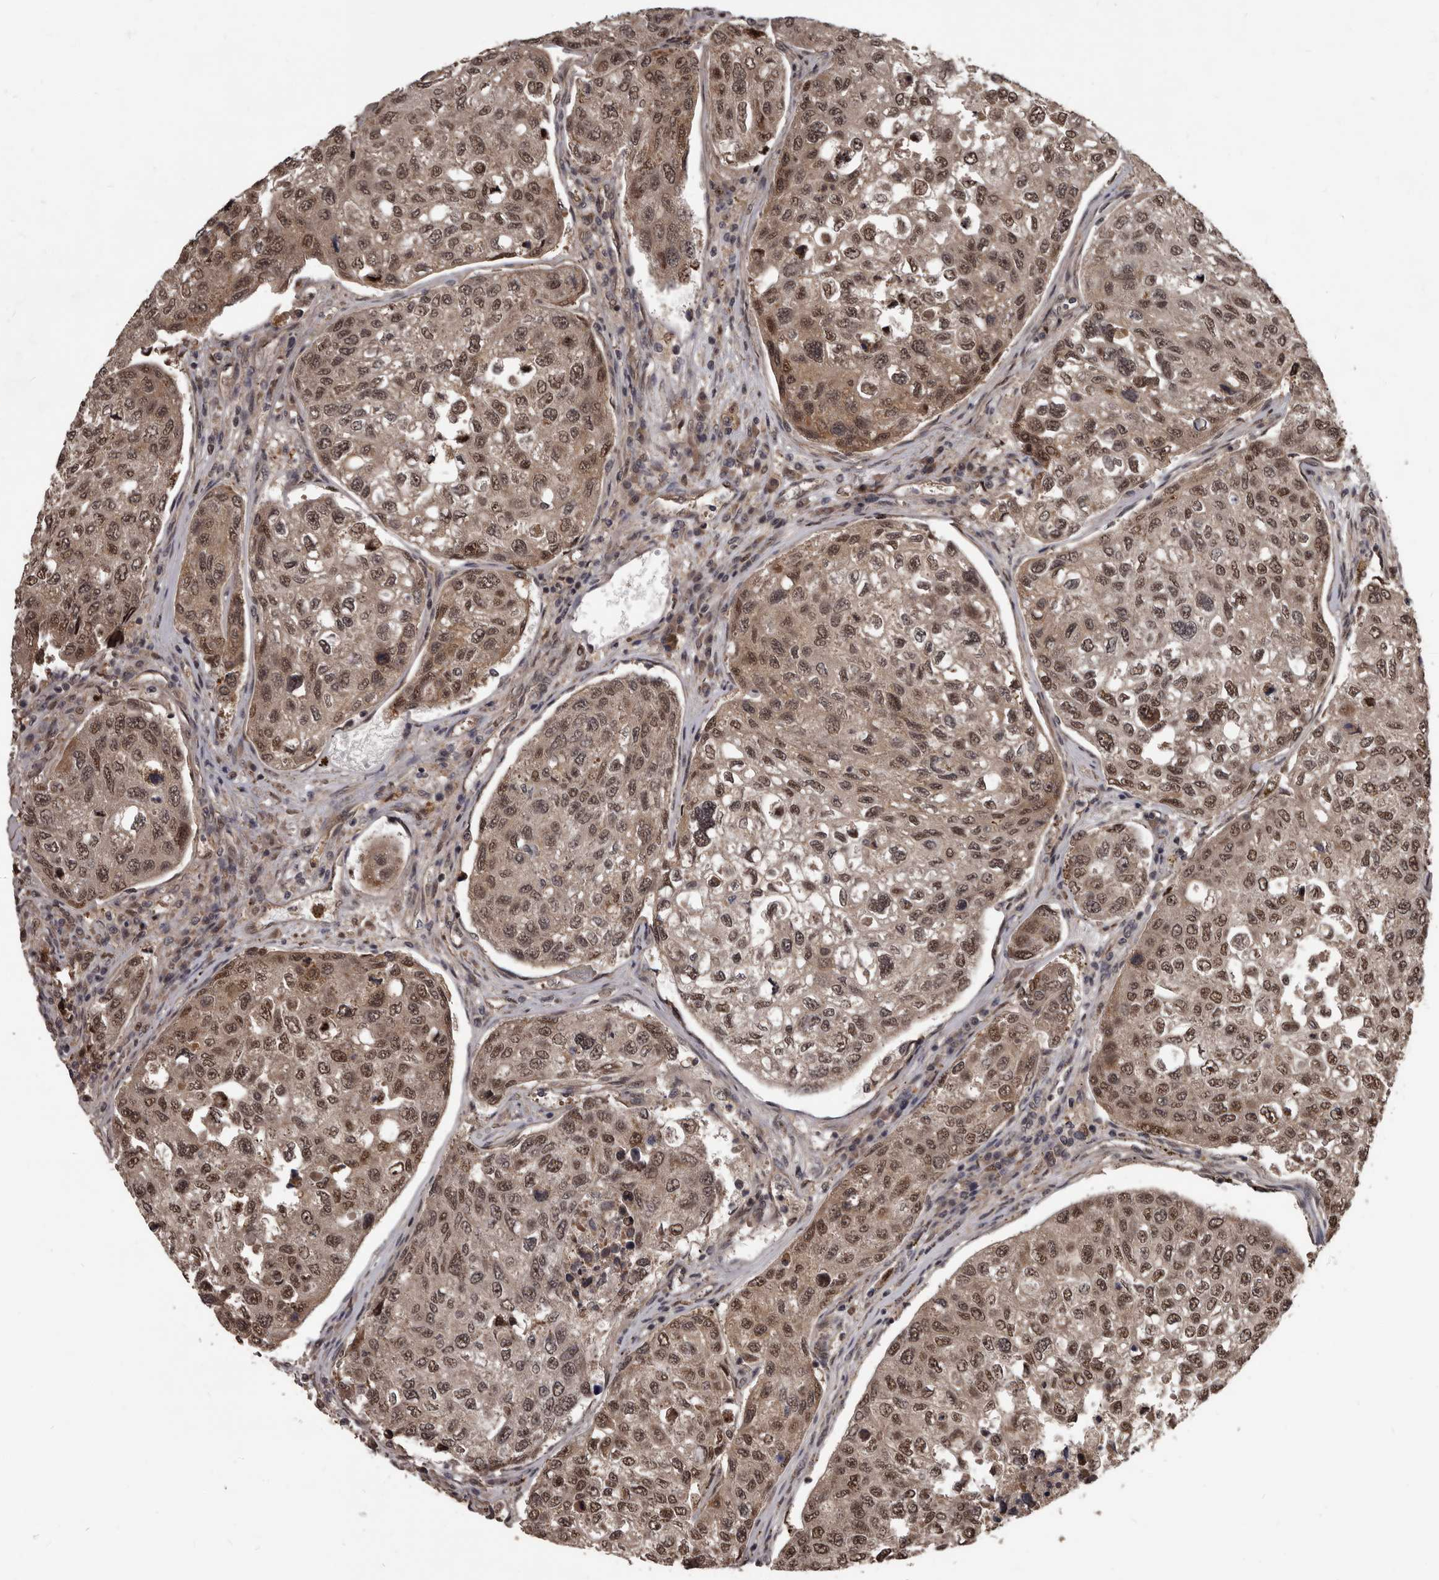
{"staining": {"intensity": "moderate", "quantity": ">75%", "location": "nuclear"}, "tissue": "urothelial cancer", "cell_type": "Tumor cells", "image_type": "cancer", "snomed": [{"axis": "morphology", "description": "Urothelial carcinoma, High grade"}, {"axis": "topography", "description": "Lymph node"}, {"axis": "topography", "description": "Urinary bladder"}], "caption": "Moderate nuclear positivity is present in approximately >75% of tumor cells in high-grade urothelial carcinoma. The staining was performed using DAB to visualize the protein expression in brown, while the nuclei were stained in blue with hematoxylin (Magnification: 20x).", "gene": "AHR", "patient": {"sex": "male", "age": 51}}